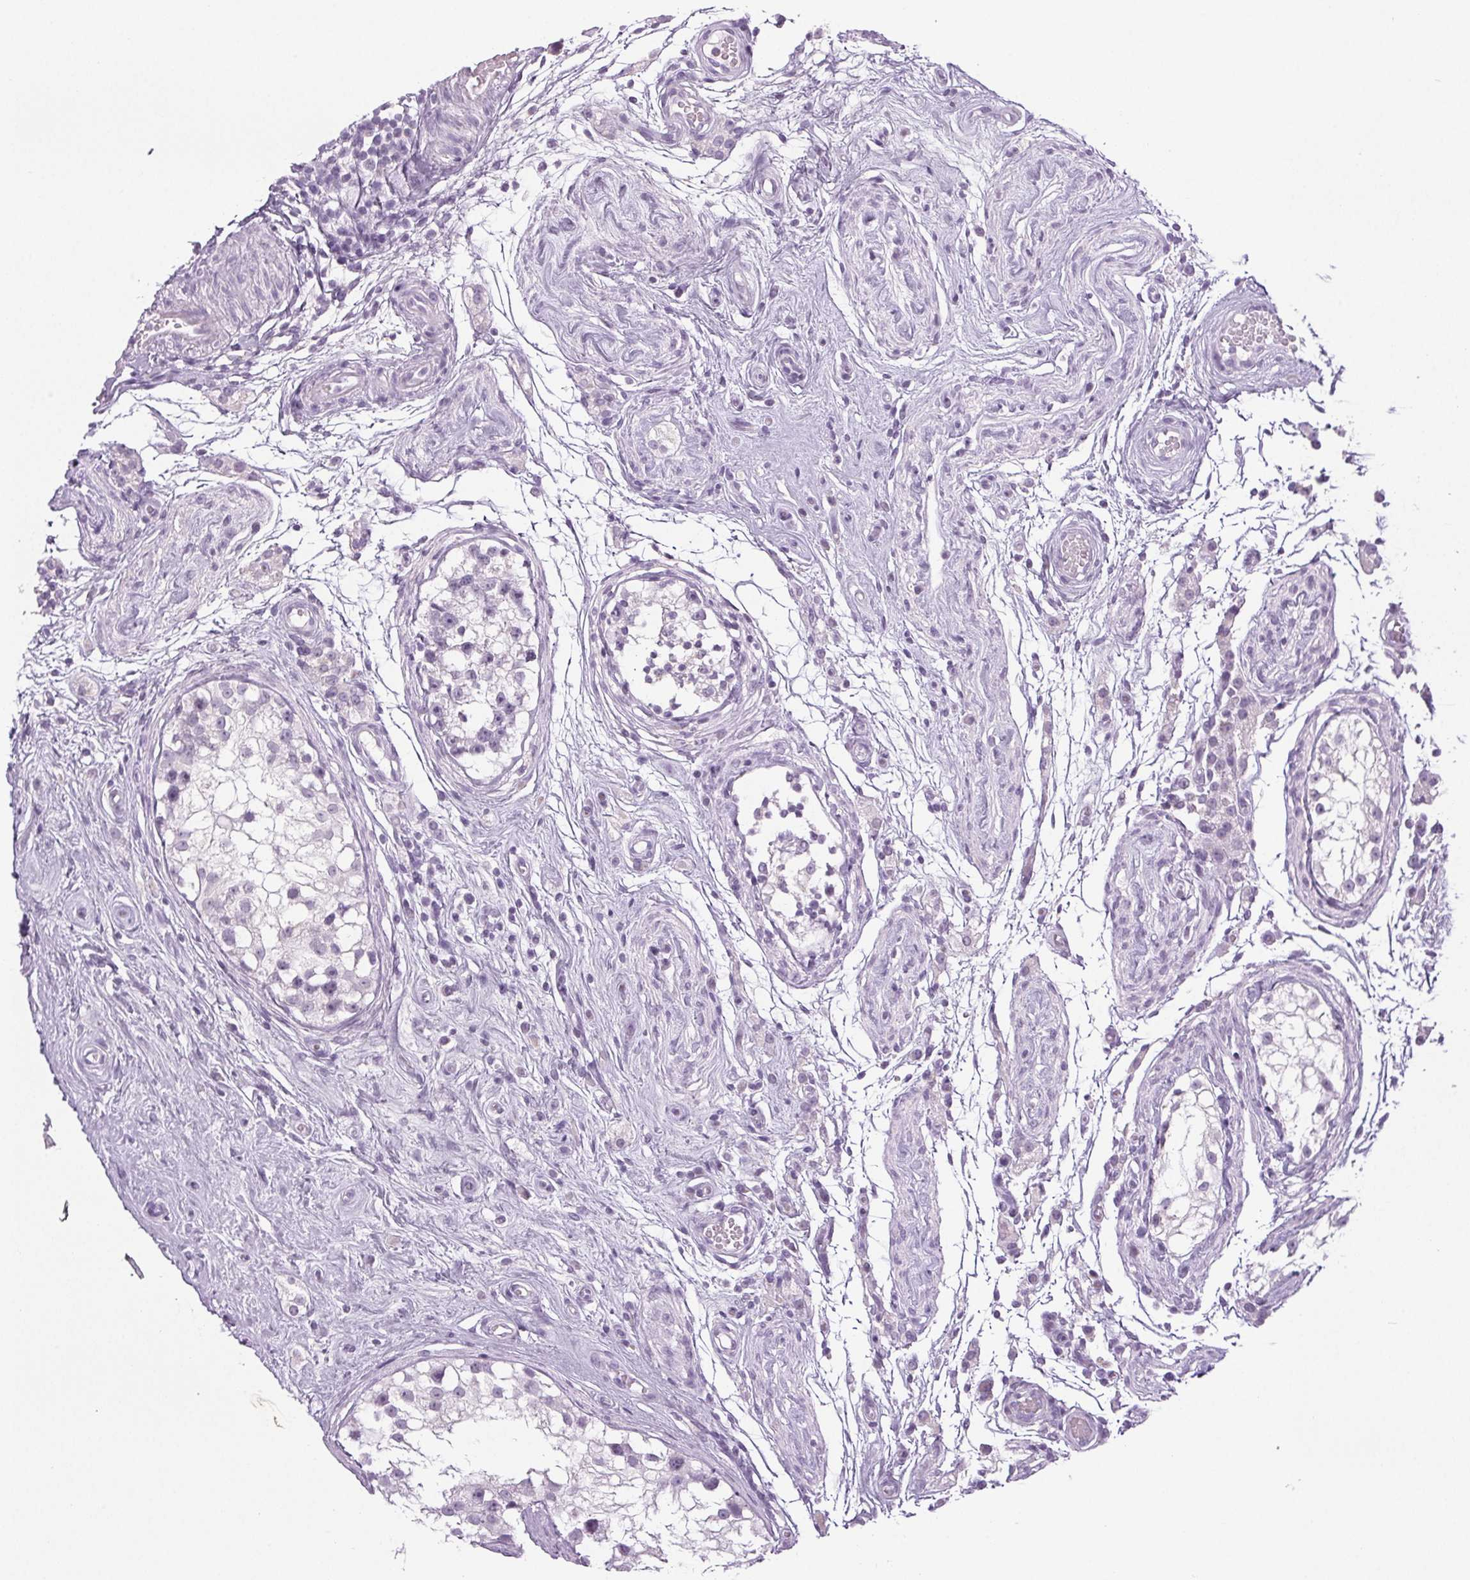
{"staining": {"intensity": "negative", "quantity": "none", "location": "none"}, "tissue": "testis", "cell_type": "Cells in seminiferous ducts", "image_type": "normal", "snomed": [{"axis": "morphology", "description": "Normal tissue, NOS"}, {"axis": "morphology", "description": "Seminoma, NOS"}, {"axis": "topography", "description": "Testis"}], "caption": "This photomicrograph is of benign testis stained with IHC to label a protein in brown with the nuclei are counter-stained blue. There is no staining in cells in seminiferous ducts. Brightfield microscopy of immunohistochemistry stained with DAB (3,3'-diaminobenzidine) (brown) and hematoxylin (blue), captured at high magnification.", "gene": "COL7A1", "patient": {"sex": "male", "age": 29}}